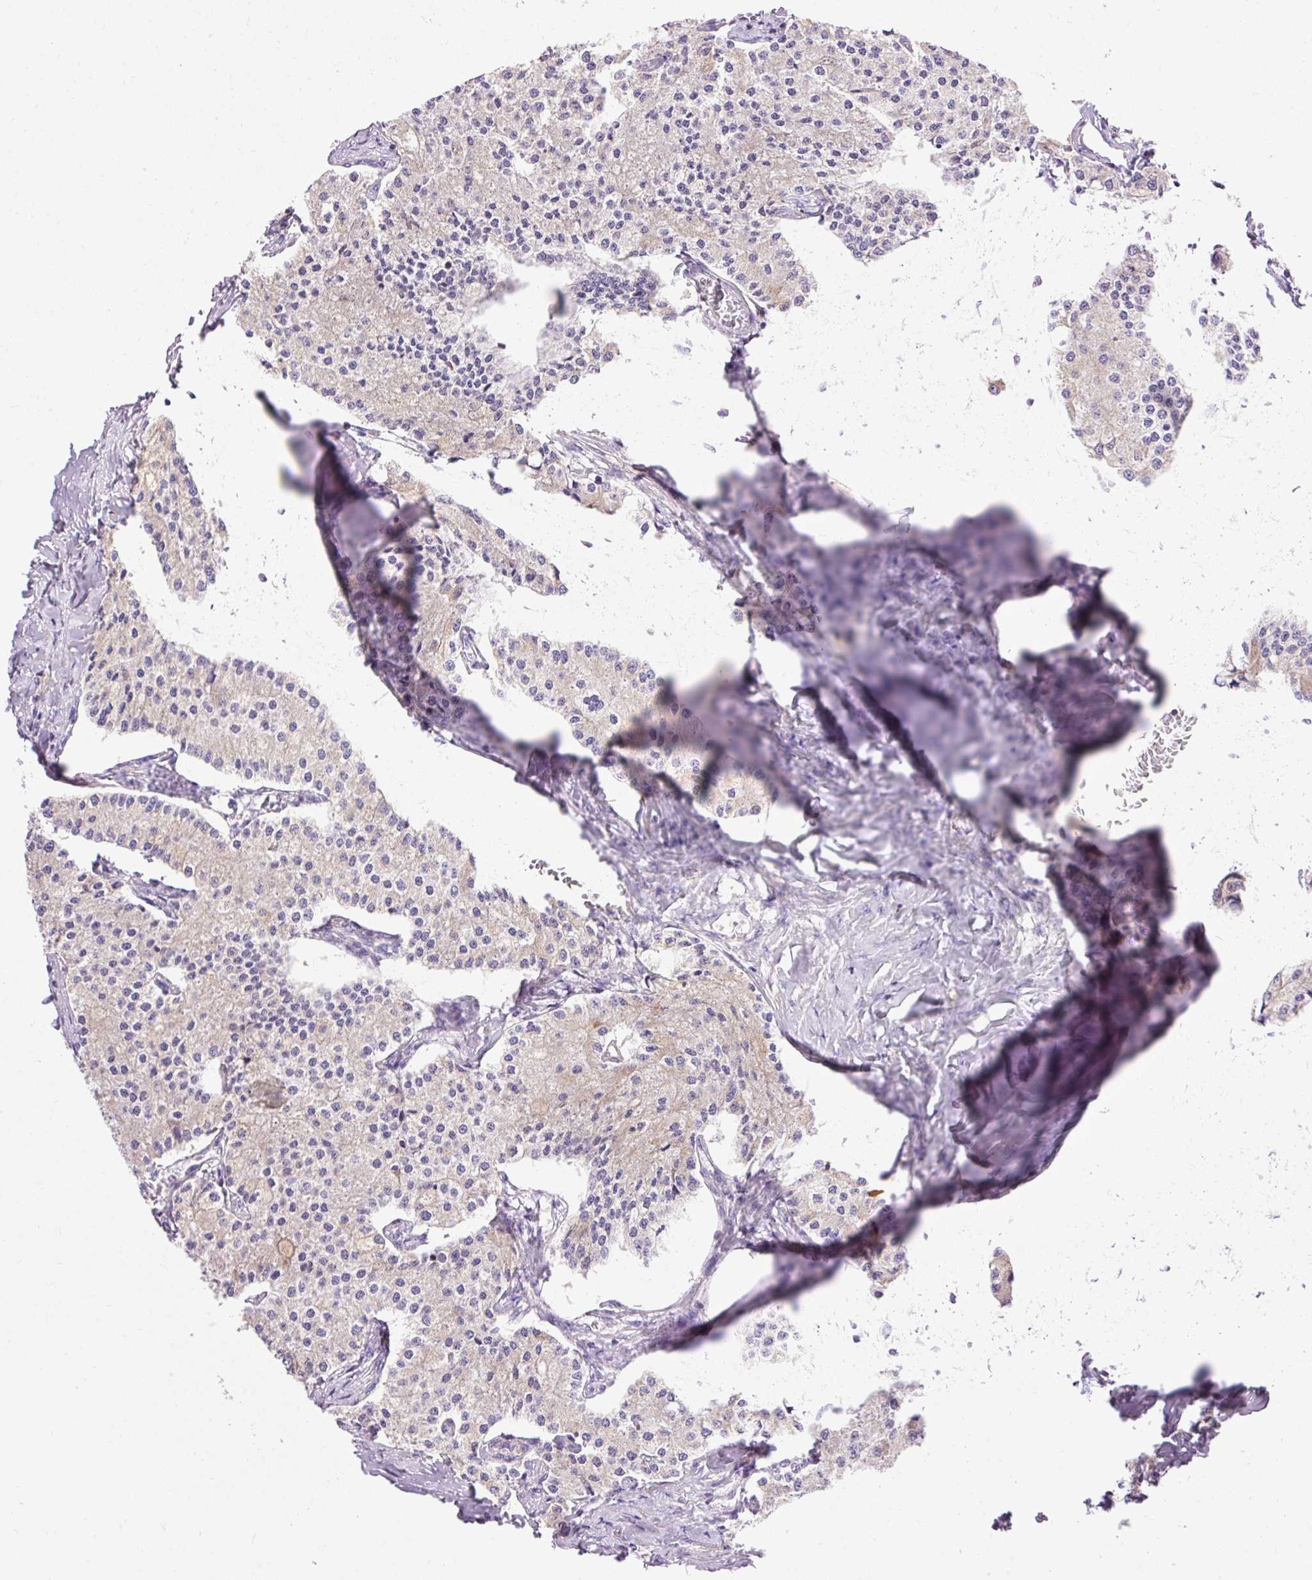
{"staining": {"intensity": "negative", "quantity": "none", "location": "none"}, "tissue": "carcinoid", "cell_type": "Tumor cells", "image_type": "cancer", "snomed": [{"axis": "morphology", "description": "Carcinoid, malignant, NOS"}, {"axis": "topography", "description": "Colon"}], "caption": "Immunohistochemical staining of carcinoid exhibits no significant positivity in tumor cells.", "gene": "IMMT", "patient": {"sex": "female", "age": 52}}